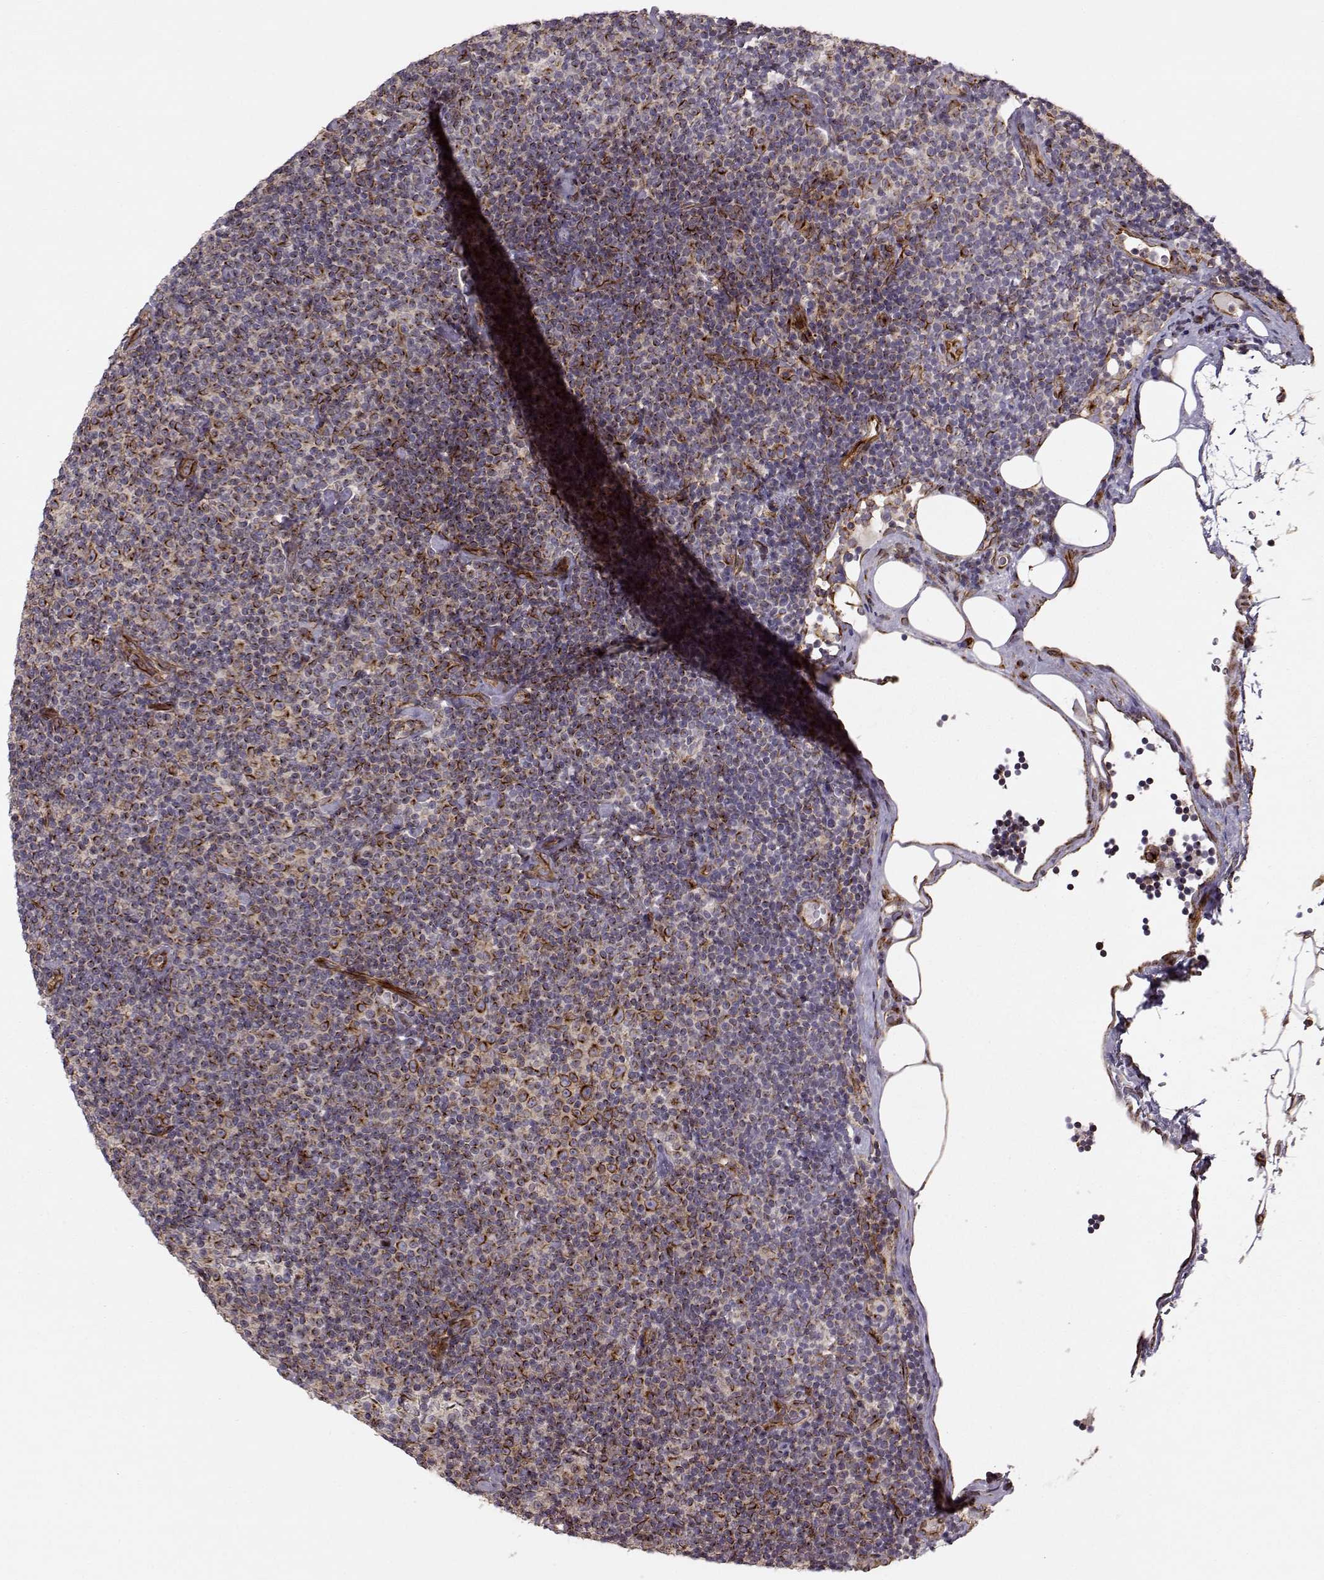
{"staining": {"intensity": "moderate", "quantity": ">75%", "location": "cytoplasmic/membranous,nuclear"}, "tissue": "lymphoma", "cell_type": "Tumor cells", "image_type": "cancer", "snomed": [{"axis": "morphology", "description": "Malignant lymphoma, non-Hodgkin's type, Low grade"}, {"axis": "topography", "description": "Lymph node"}], "caption": "Tumor cells exhibit moderate cytoplasmic/membranous and nuclear staining in about >75% of cells in lymphoma. The protein of interest is stained brown, and the nuclei are stained in blue (DAB IHC with brightfield microscopy, high magnification).", "gene": "MTR", "patient": {"sex": "male", "age": 81}}